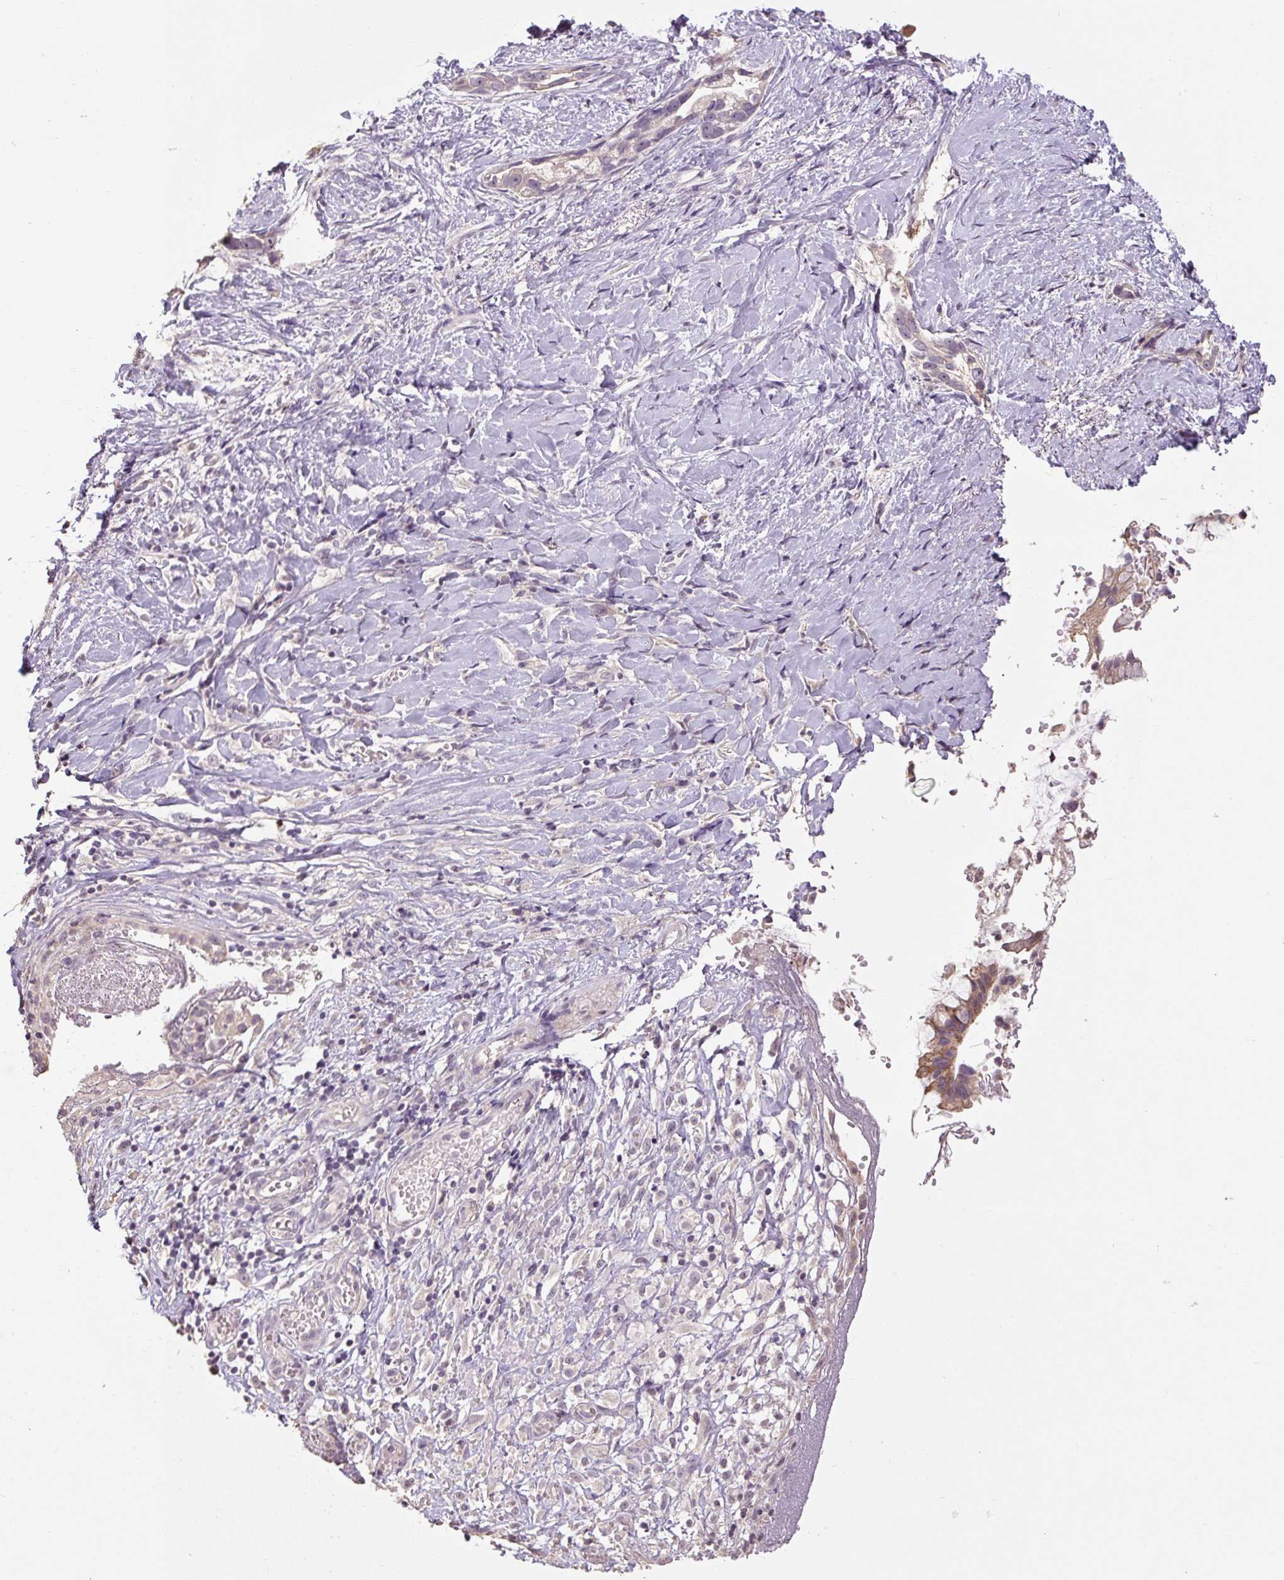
{"staining": {"intensity": "moderate", "quantity": "<25%", "location": "cytoplasmic/membranous"}, "tissue": "stomach cancer", "cell_type": "Tumor cells", "image_type": "cancer", "snomed": [{"axis": "morphology", "description": "Adenocarcinoma, NOS"}, {"axis": "topography", "description": "Stomach"}], "caption": "Adenocarcinoma (stomach) stained with IHC exhibits moderate cytoplasmic/membranous expression in about <25% of tumor cells.", "gene": "CFAP65", "patient": {"sex": "male", "age": 55}}